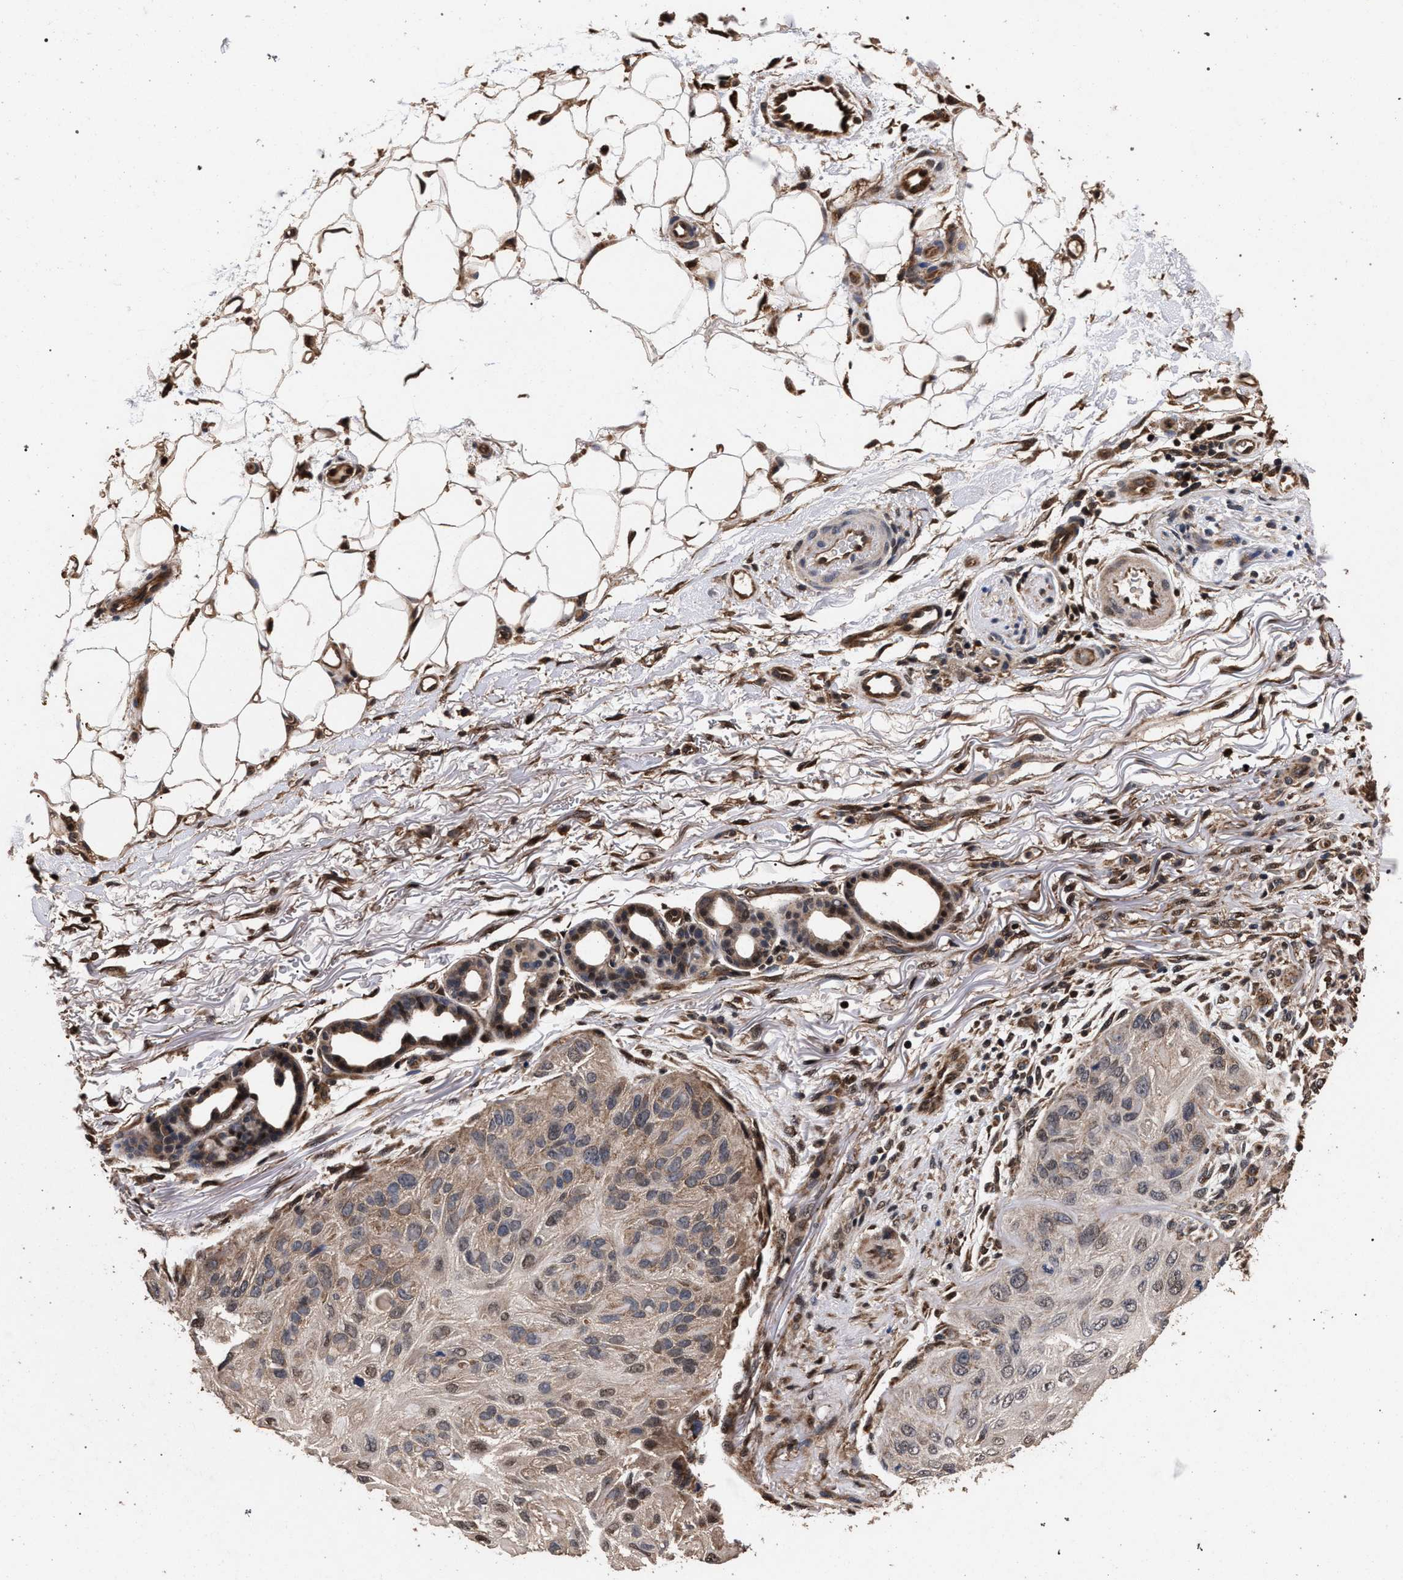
{"staining": {"intensity": "moderate", "quantity": "25%-75%", "location": "cytoplasmic/membranous,nuclear"}, "tissue": "skin cancer", "cell_type": "Tumor cells", "image_type": "cancer", "snomed": [{"axis": "morphology", "description": "Squamous cell carcinoma, NOS"}, {"axis": "topography", "description": "Skin"}], "caption": "This photomicrograph exhibits immunohistochemistry staining of human skin squamous cell carcinoma, with medium moderate cytoplasmic/membranous and nuclear expression in approximately 25%-75% of tumor cells.", "gene": "ACOX1", "patient": {"sex": "female", "age": 77}}